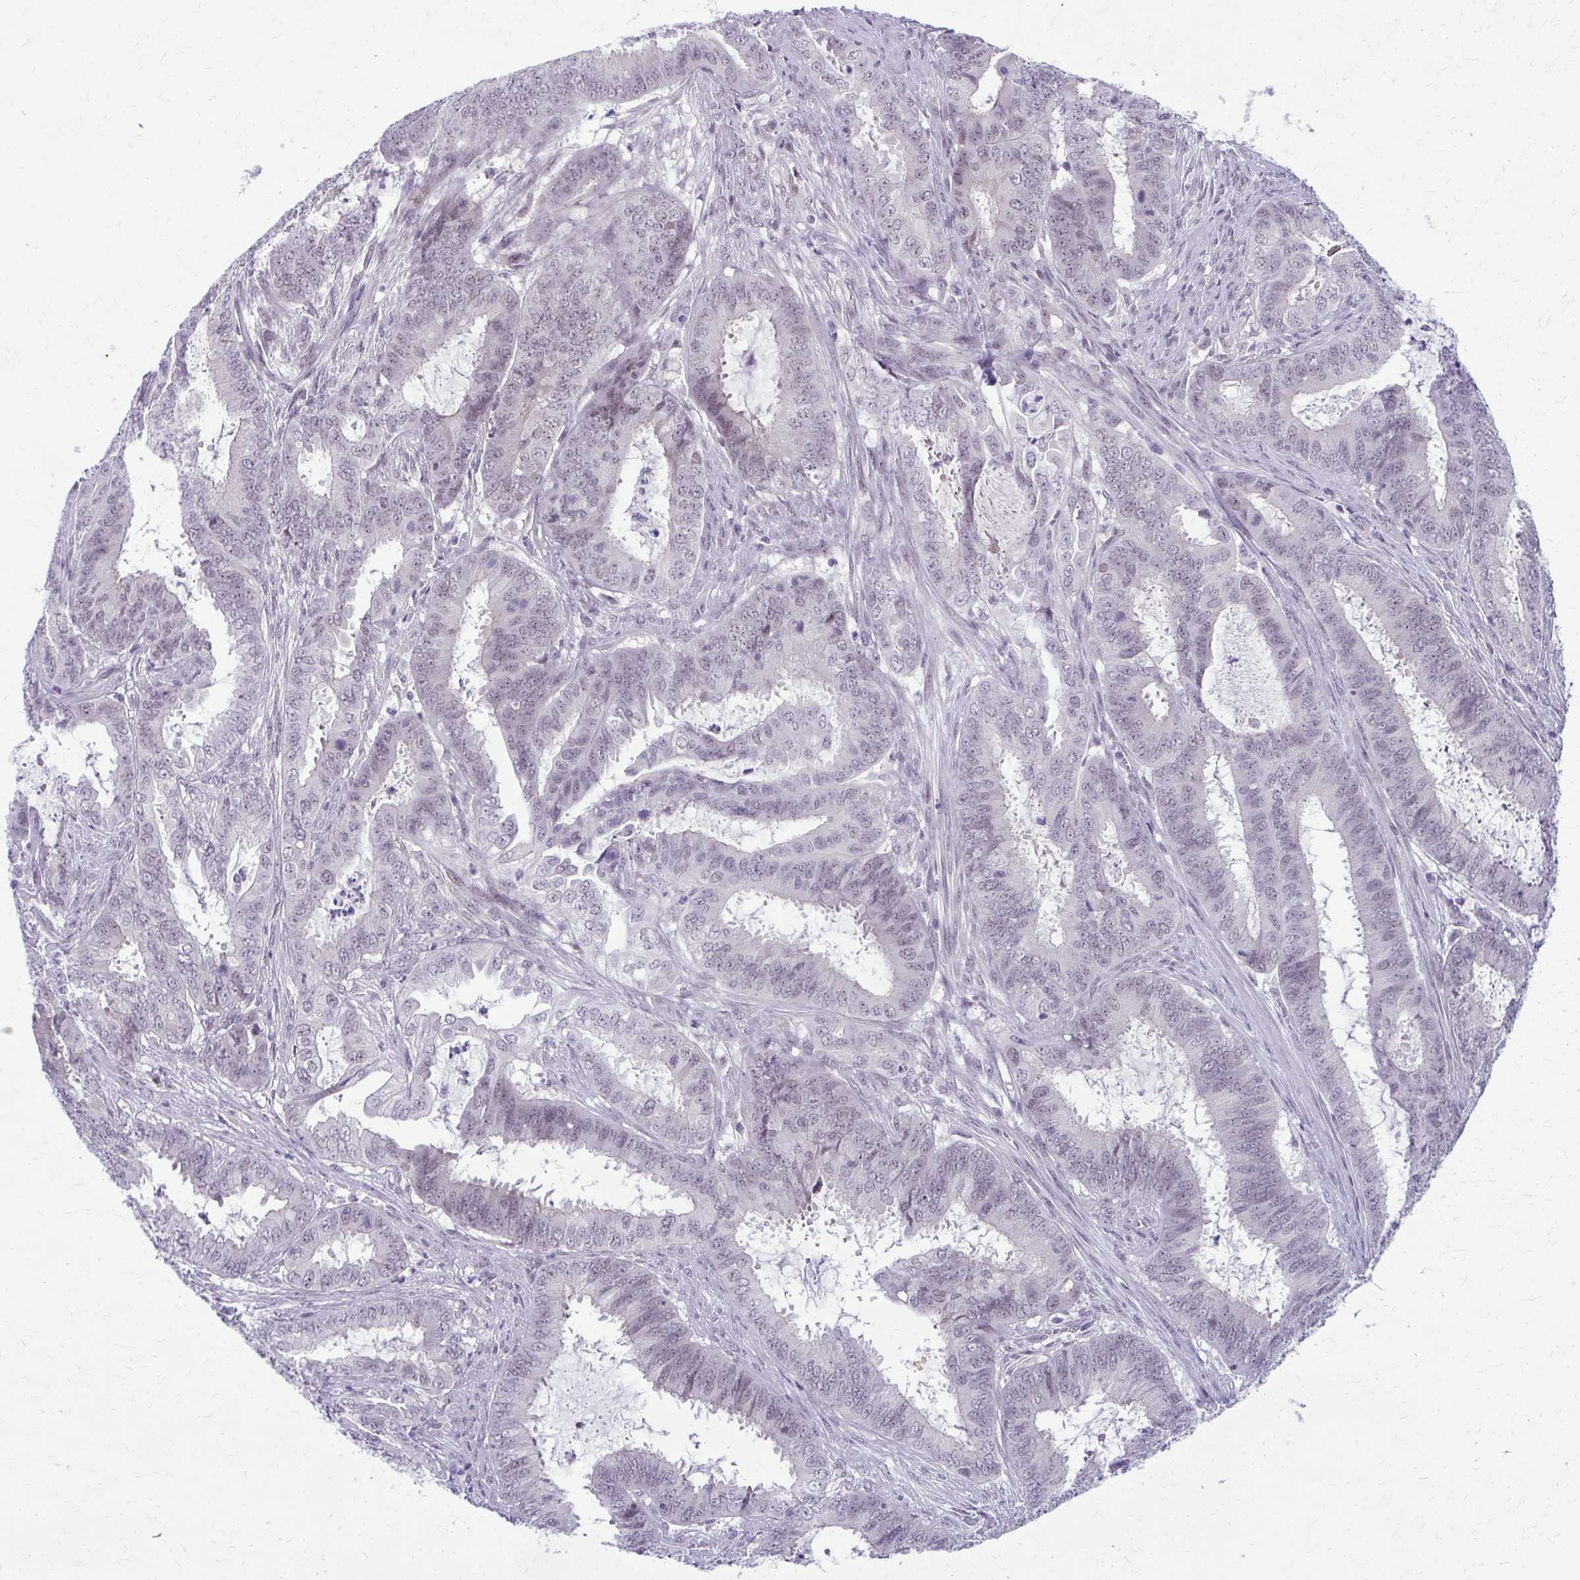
{"staining": {"intensity": "negative", "quantity": "none", "location": "none"}, "tissue": "endometrial cancer", "cell_type": "Tumor cells", "image_type": "cancer", "snomed": [{"axis": "morphology", "description": "Adenocarcinoma, NOS"}, {"axis": "topography", "description": "Endometrium"}], "caption": "This is a histopathology image of immunohistochemistry (IHC) staining of endometrial cancer, which shows no positivity in tumor cells.", "gene": "MAF1", "patient": {"sex": "female", "age": 51}}